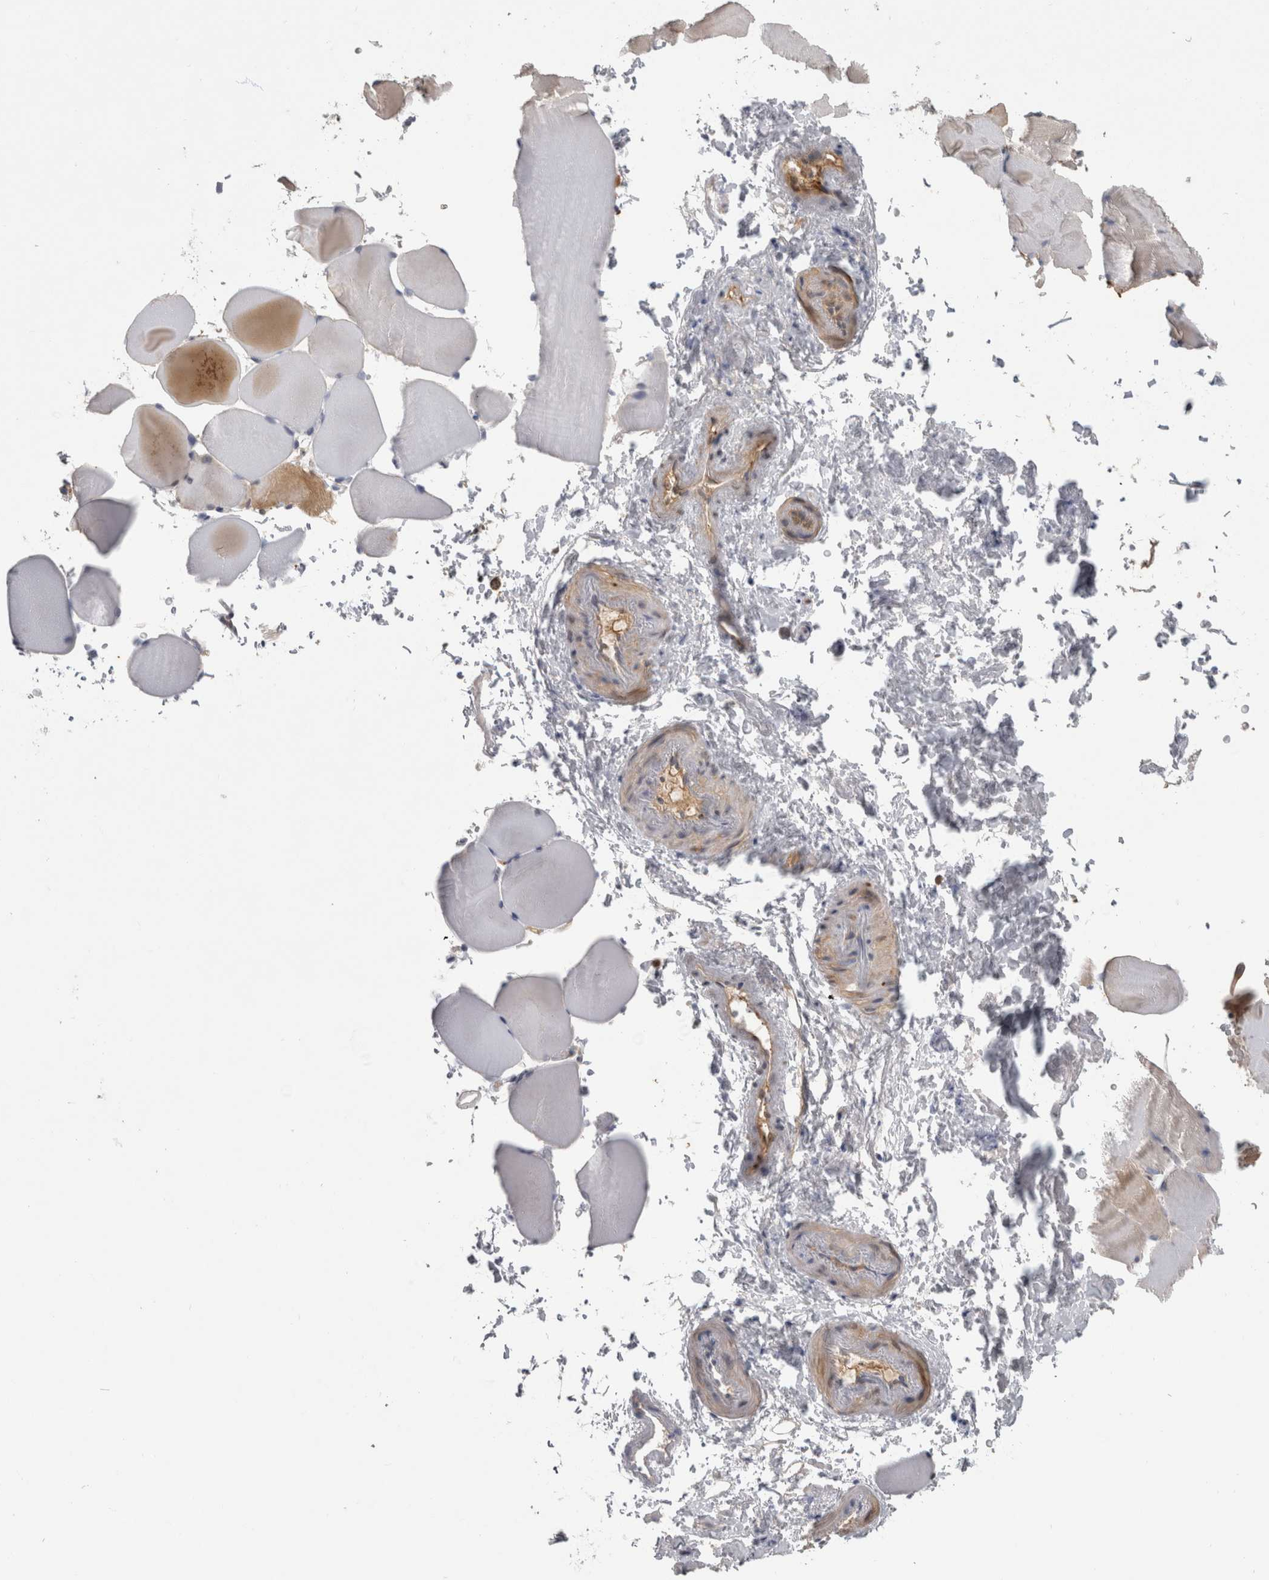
{"staining": {"intensity": "moderate", "quantity": "25%-75%", "location": "cytoplasmic/membranous"}, "tissue": "skeletal muscle", "cell_type": "Myocytes", "image_type": "normal", "snomed": [{"axis": "morphology", "description": "Normal tissue, NOS"}, {"axis": "topography", "description": "Skeletal muscle"}, {"axis": "topography", "description": "Parathyroid gland"}], "caption": "Protein staining exhibits moderate cytoplasmic/membranous positivity in approximately 25%-75% of myocytes in benign skeletal muscle.", "gene": "ASTN2", "patient": {"sex": "female", "age": 37}}